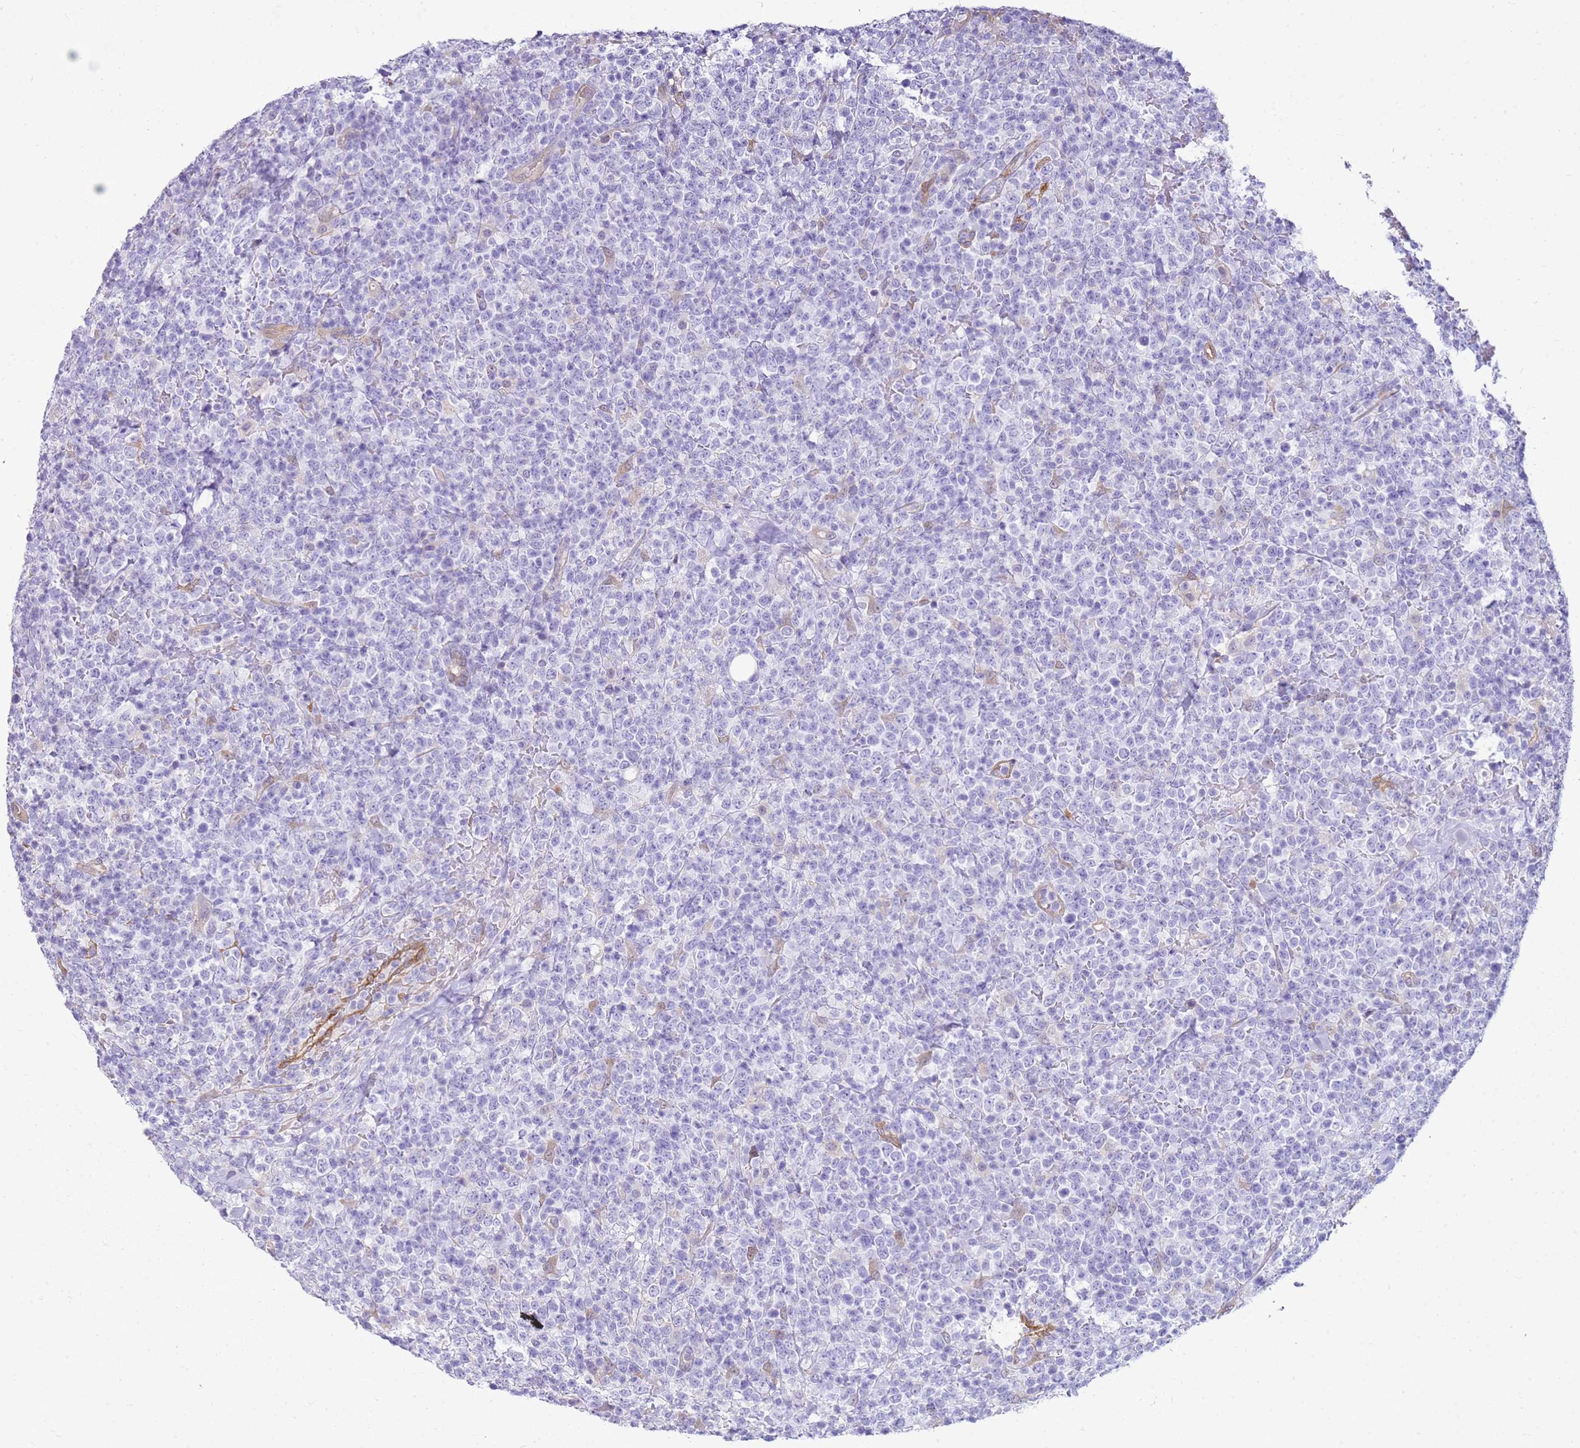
{"staining": {"intensity": "negative", "quantity": "none", "location": "none"}, "tissue": "lymphoma", "cell_type": "Tumor cells", "image_type": "cancer", "snomed": [{"axis": "morphology", "description": "Malignant lymphoma, non-Hodgkin's type, High grade"}, {"axis": "topography", "description": "Colon"}], "caption": "Tumor cells are negative for brown protein staining in malignant lymphoma, non-Hodgkin's type (high-grade).", "gene": "HSPB1", "patient": {"sex": "female", "age": 53}}